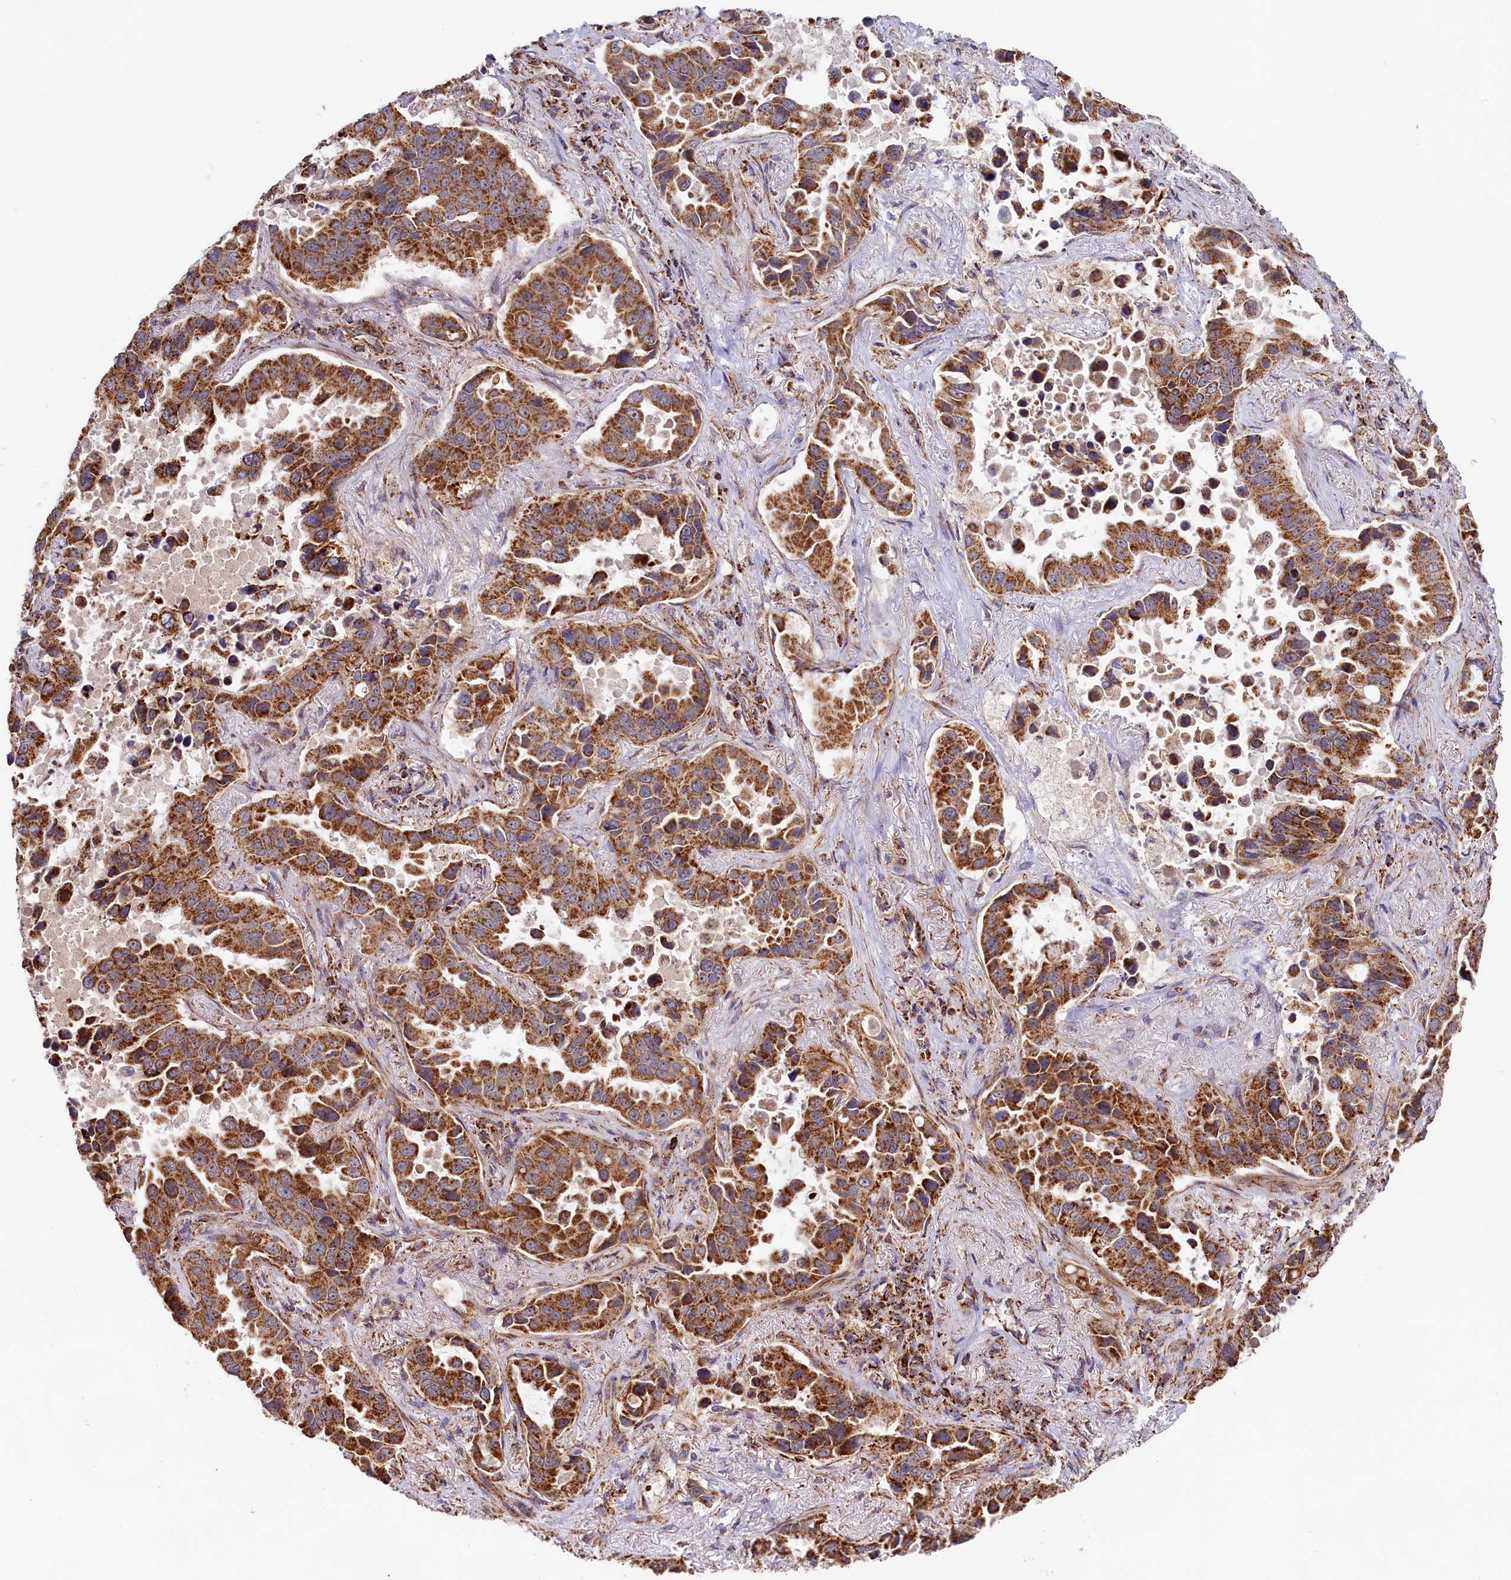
{"staining": {"intensity": "strong", "quantity": ">75%", "location": "cytoplasmic/membranous"}, "tissue": "lung cancer", "cell_type": "Tumor cells", "image_type": "cancer", "snomed": [{"axis": "morphology", "description": "Adenocarcinoma, NOS"}, {"axis": "topography", "description": "Lung"}], "caption": "Immunohistochemical staining of human lung cancer displays strong cytoplasmic/membranous protein expression in about >75% of tumor cells.", "gene": "MACROD1", "patient": {"sex": "male", "age": 64}}